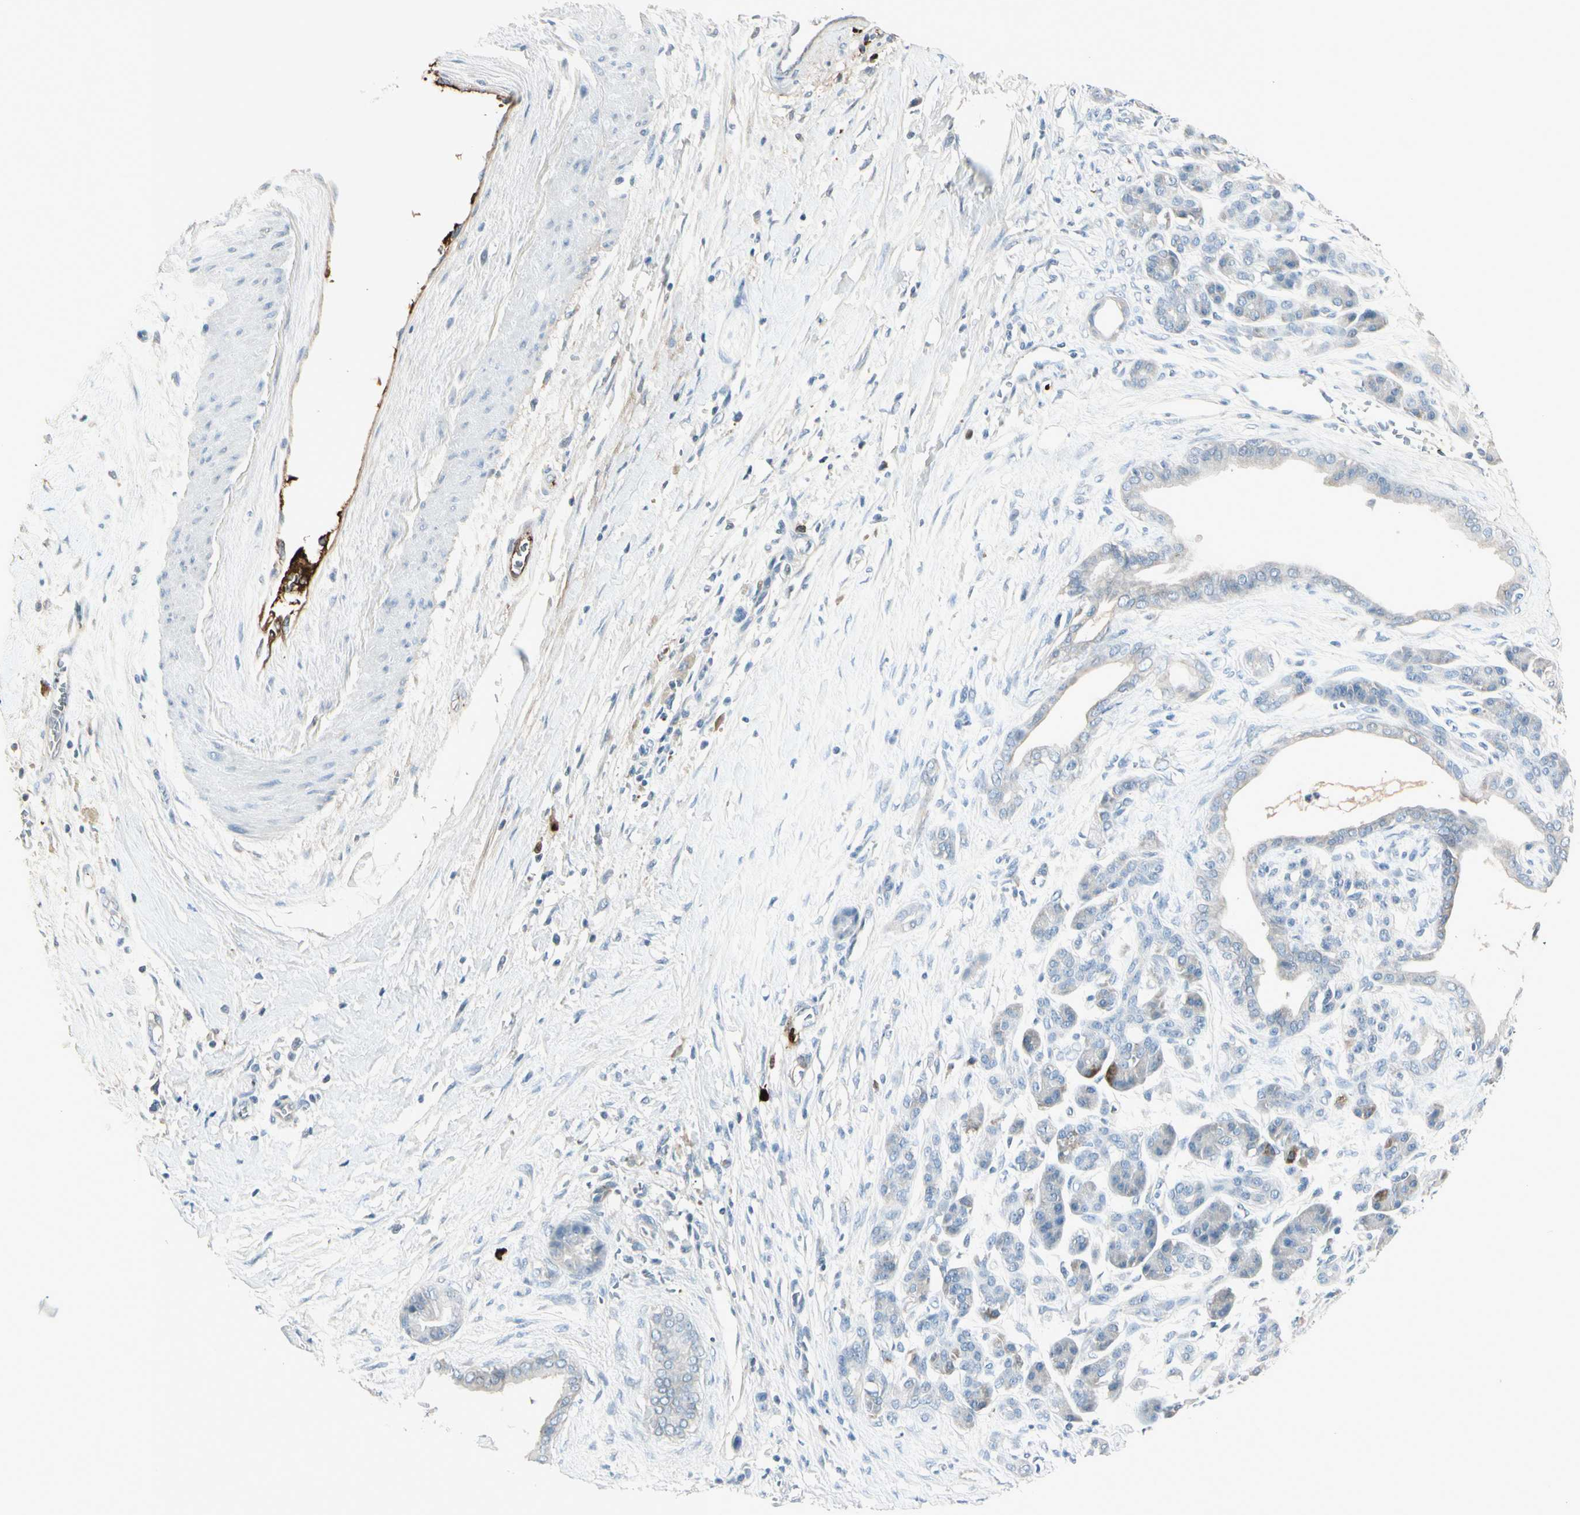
{"staining": {"intensity": "negative", "quantity": "none", "location": "none"}, "tissue": "pancreatic cancer", "cell_type": "Tumor cells", "image_type": "cancer", "snomed": [{"axis": "morphology", "description": "Adenocarcinoma, NOS"}, {"axis": "topography", "description": "Pancreas"}], "caption": "Tumor cells are negative for brown protein staining in pancreatic cancer.", "gene": "IGHG1", "patient": {"sex": "male", "age": 59}}